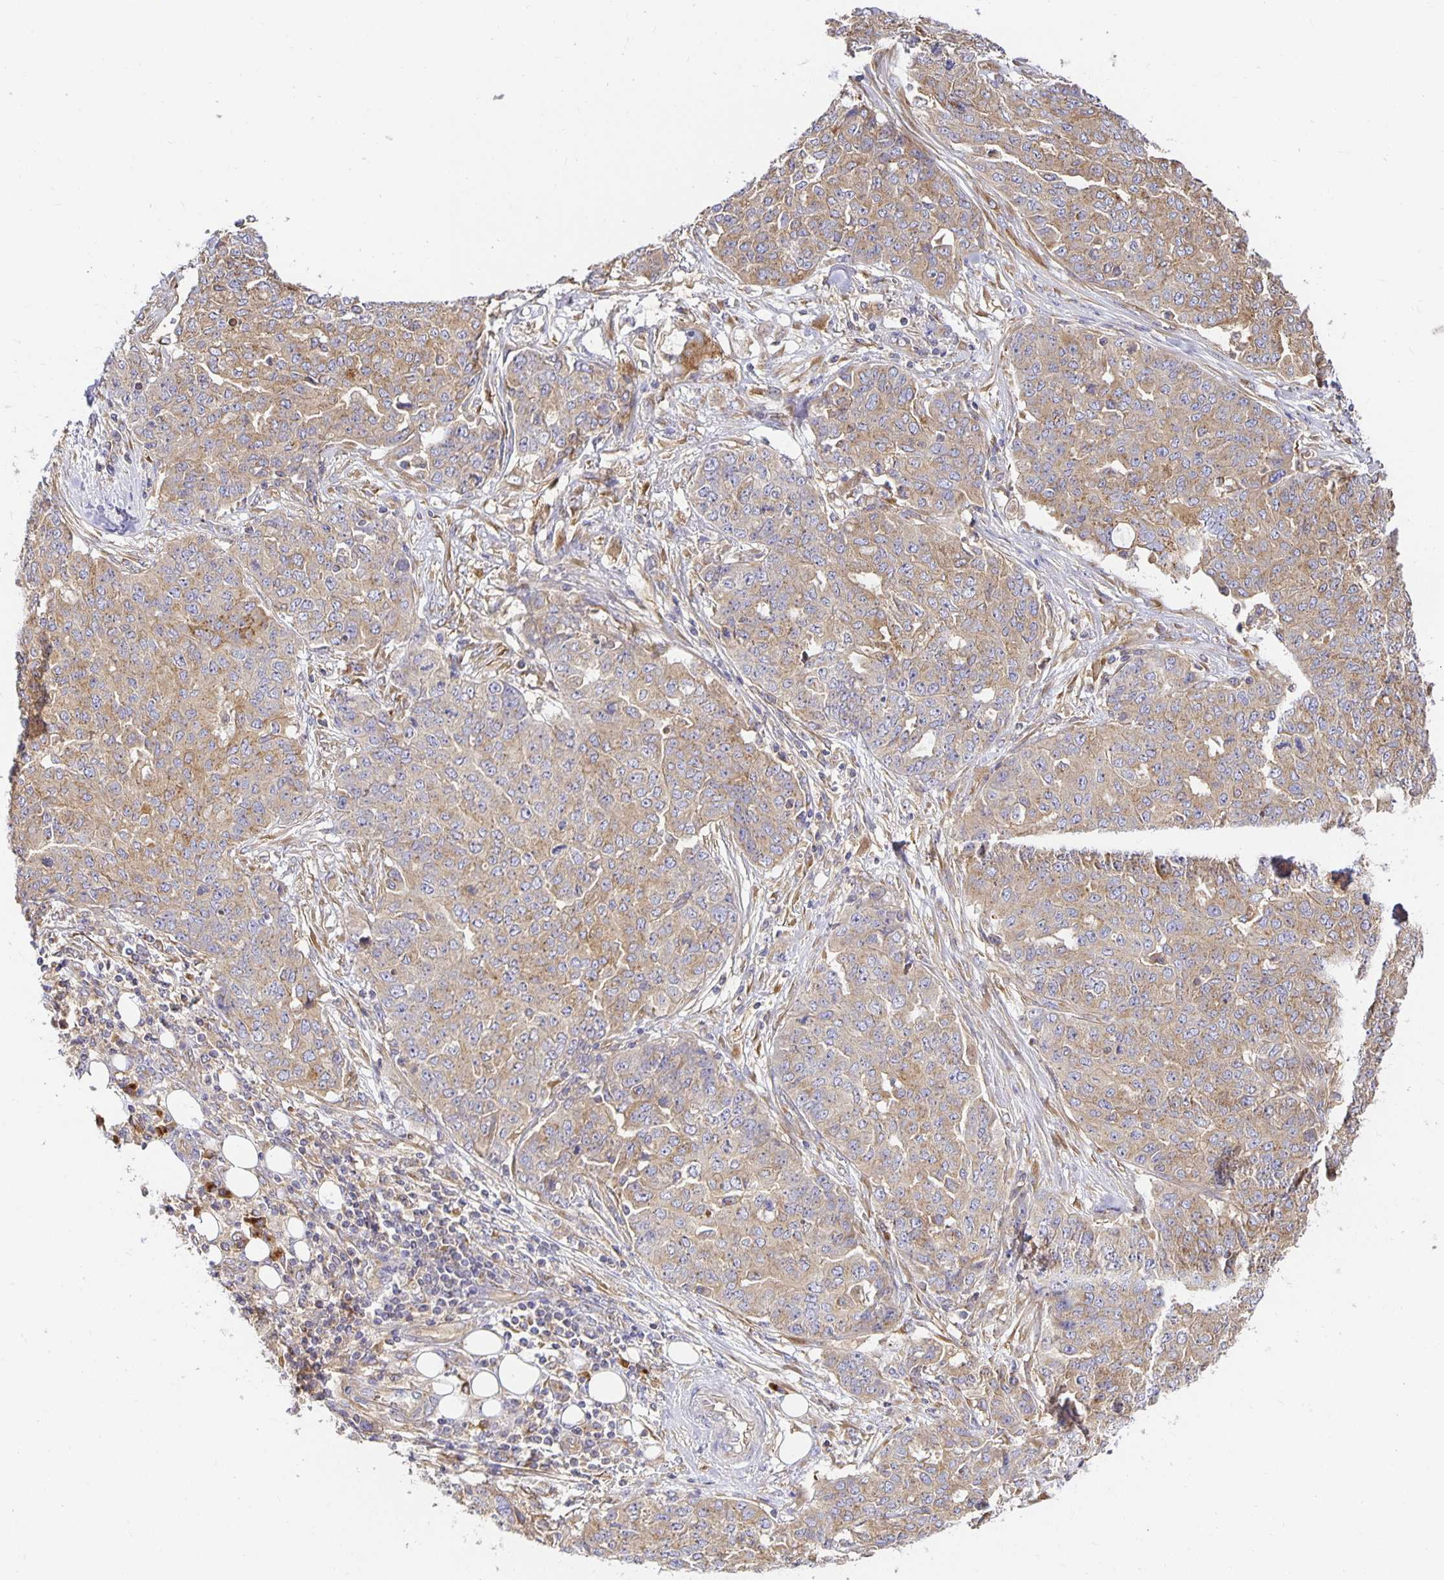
{"staining": {"intensity": "moderate", "quantity": ">75%", "location": "cytoplasmic/membranous"}, "tissue": "ovarian cancer", "cell_type": "Tumor cells", "image_type": "cancer", "snomed": [{"axis": "morphology", "description": "Cystadenocarcinoma, serous, NOS"}, {"axis": "topography", "description": "Soft tissue"}, {"axis": "topography", "description": "Ovary"}], "caption": "Immunohistochemistry (IHC) photomicrograph of human ovarian cancer (serous cystadenocarcinoma) stained for a protein (brown), which reveals medium levels of moderate cytoplasmic/membranous positivity in about >75% of tumor cells.", "gene": "USO1", "patient": {"sex": "female", "age": 57}}